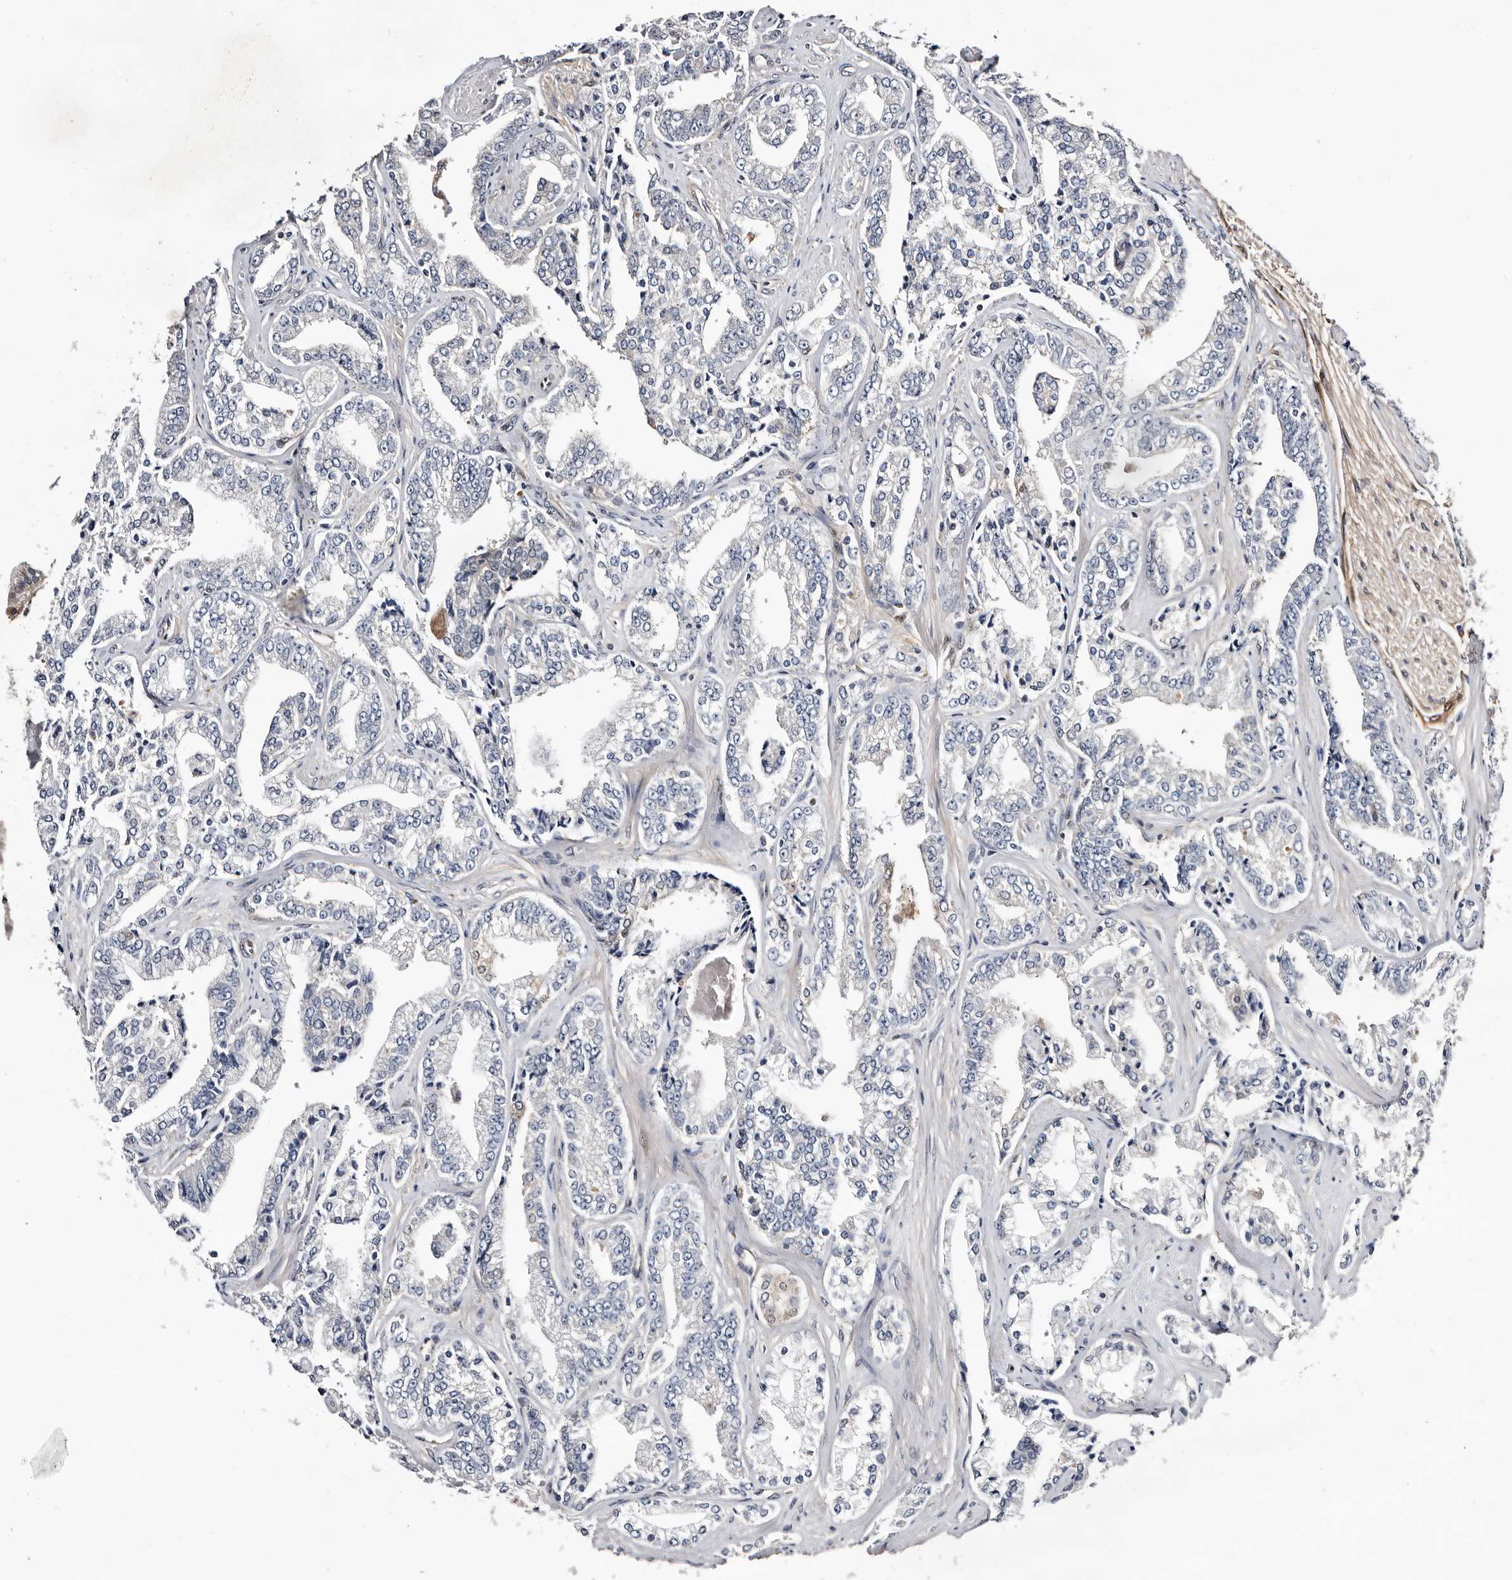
{"staining": {"intensity": "negative", "quantity": "none", "location": "none"}, "tissue": "prostate cancer", "cell_type": "Tumor cells", "image_type": "cancer", "snomed": [{"axis": "morphology", "description": "Adenocarcinoma, High grade"}, {"axis": "topography", "description": "Prostate"}], "caption": "Prostate cancer (high-grade adenocarcinoma) was stained to show a protein in brown. There is no significant positivity in tumor cells.", "gene": "TP53I3", "patient": {"sex": "male", "age": 71}}